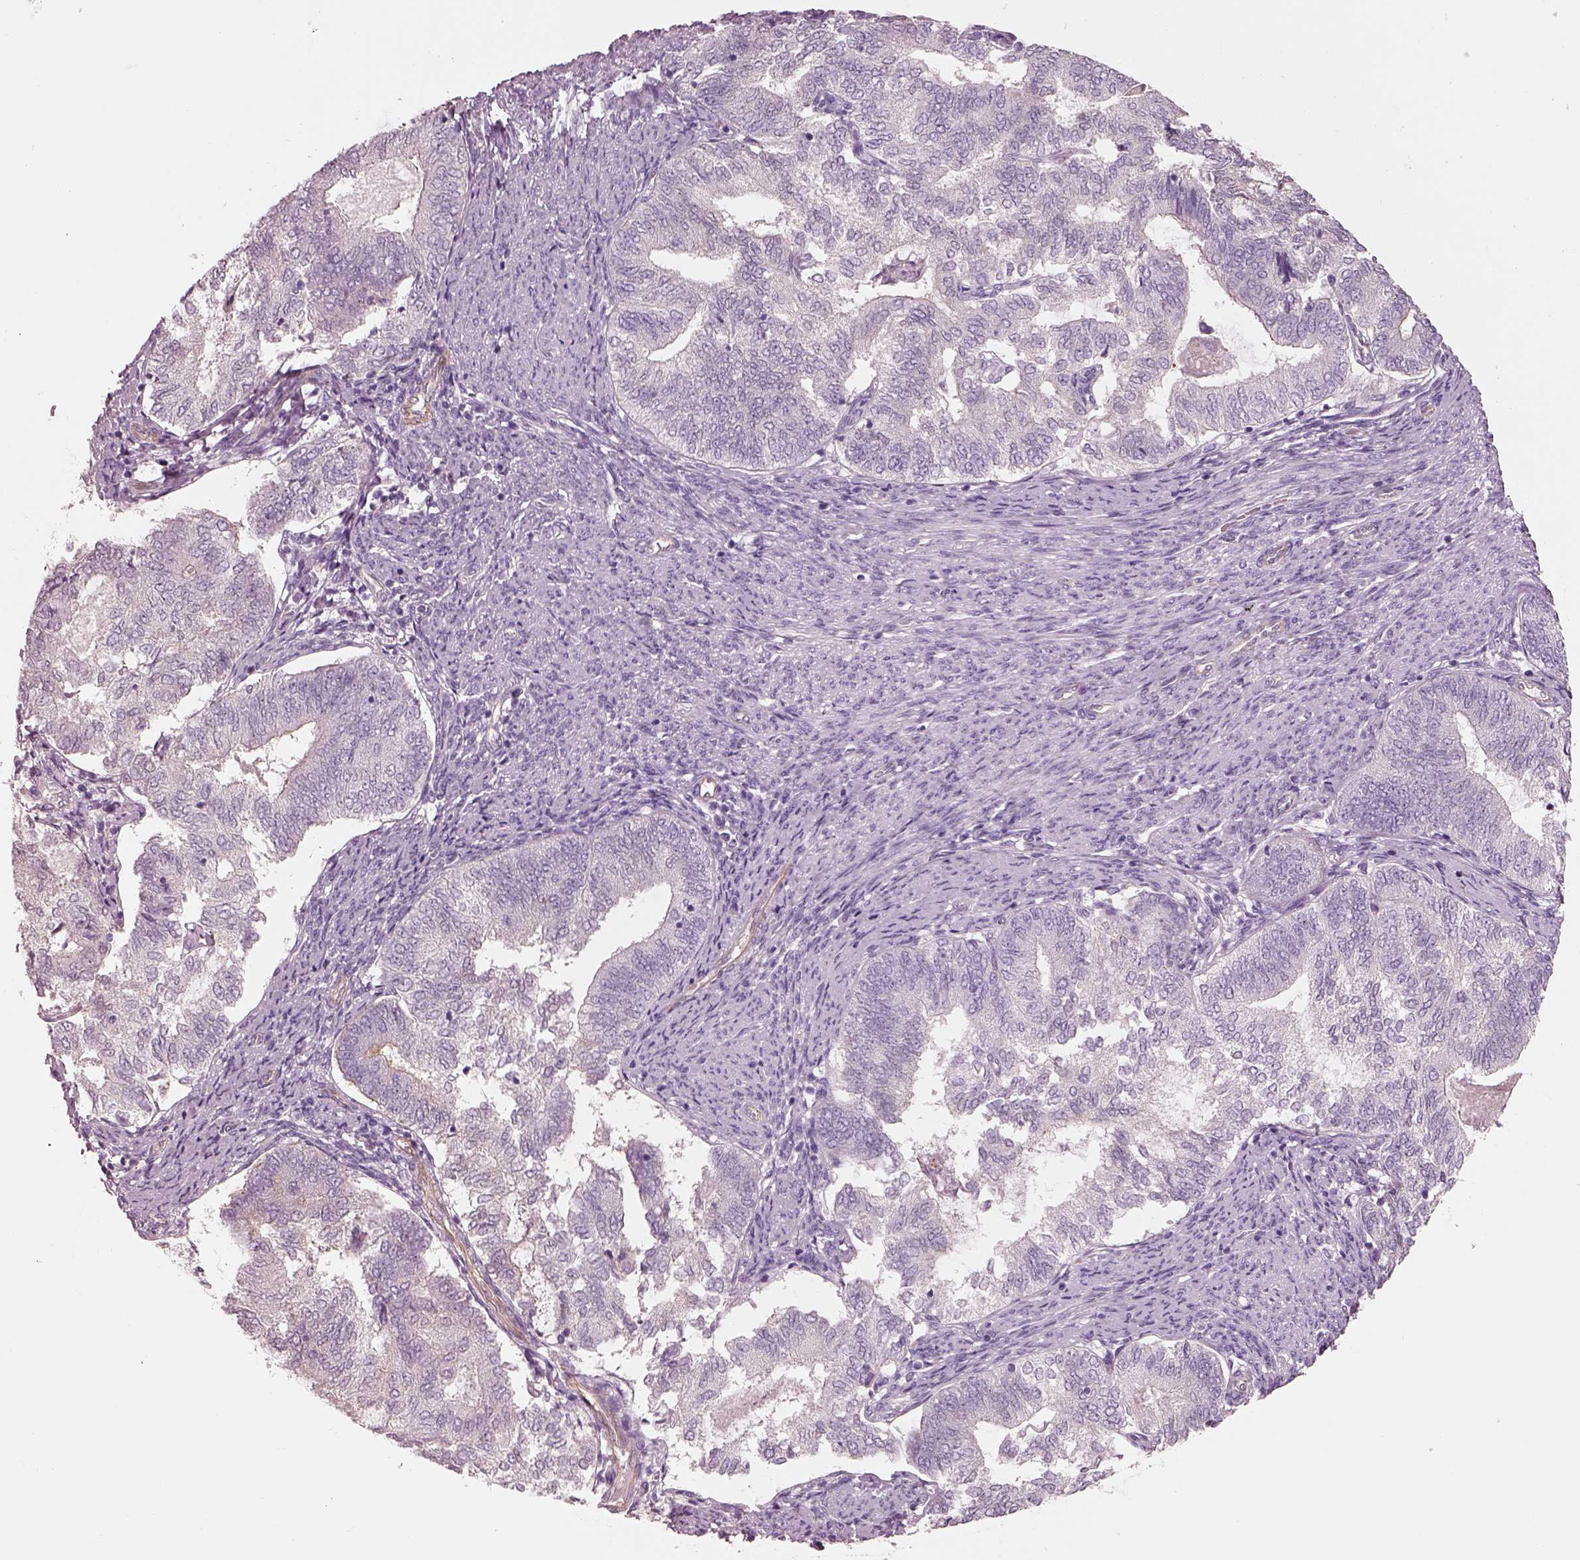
{"staining": {"intensity": "negative", "quantity": "none", "location": "none"}, "tissue": "endometrial cancer", "cell_type": "Tumor cells", "image_type": "cancer", "snomed": [{"axis": "morphology", "description": "Adenocarcinoma, NOS"}, {"axis": "topography", "description": "Endometrium"}], "caption": "High power microscopy micrograph of an IHC histopathology image of adenocarcinoma (endometrial), revealing no significant expression in tumor cells. (DAB immunohistochemistry (IHC) visualized using brightfield microscopy, high magnification).", "gene": "IGLL1", "patient": {"sex": "female", "age": 65}}